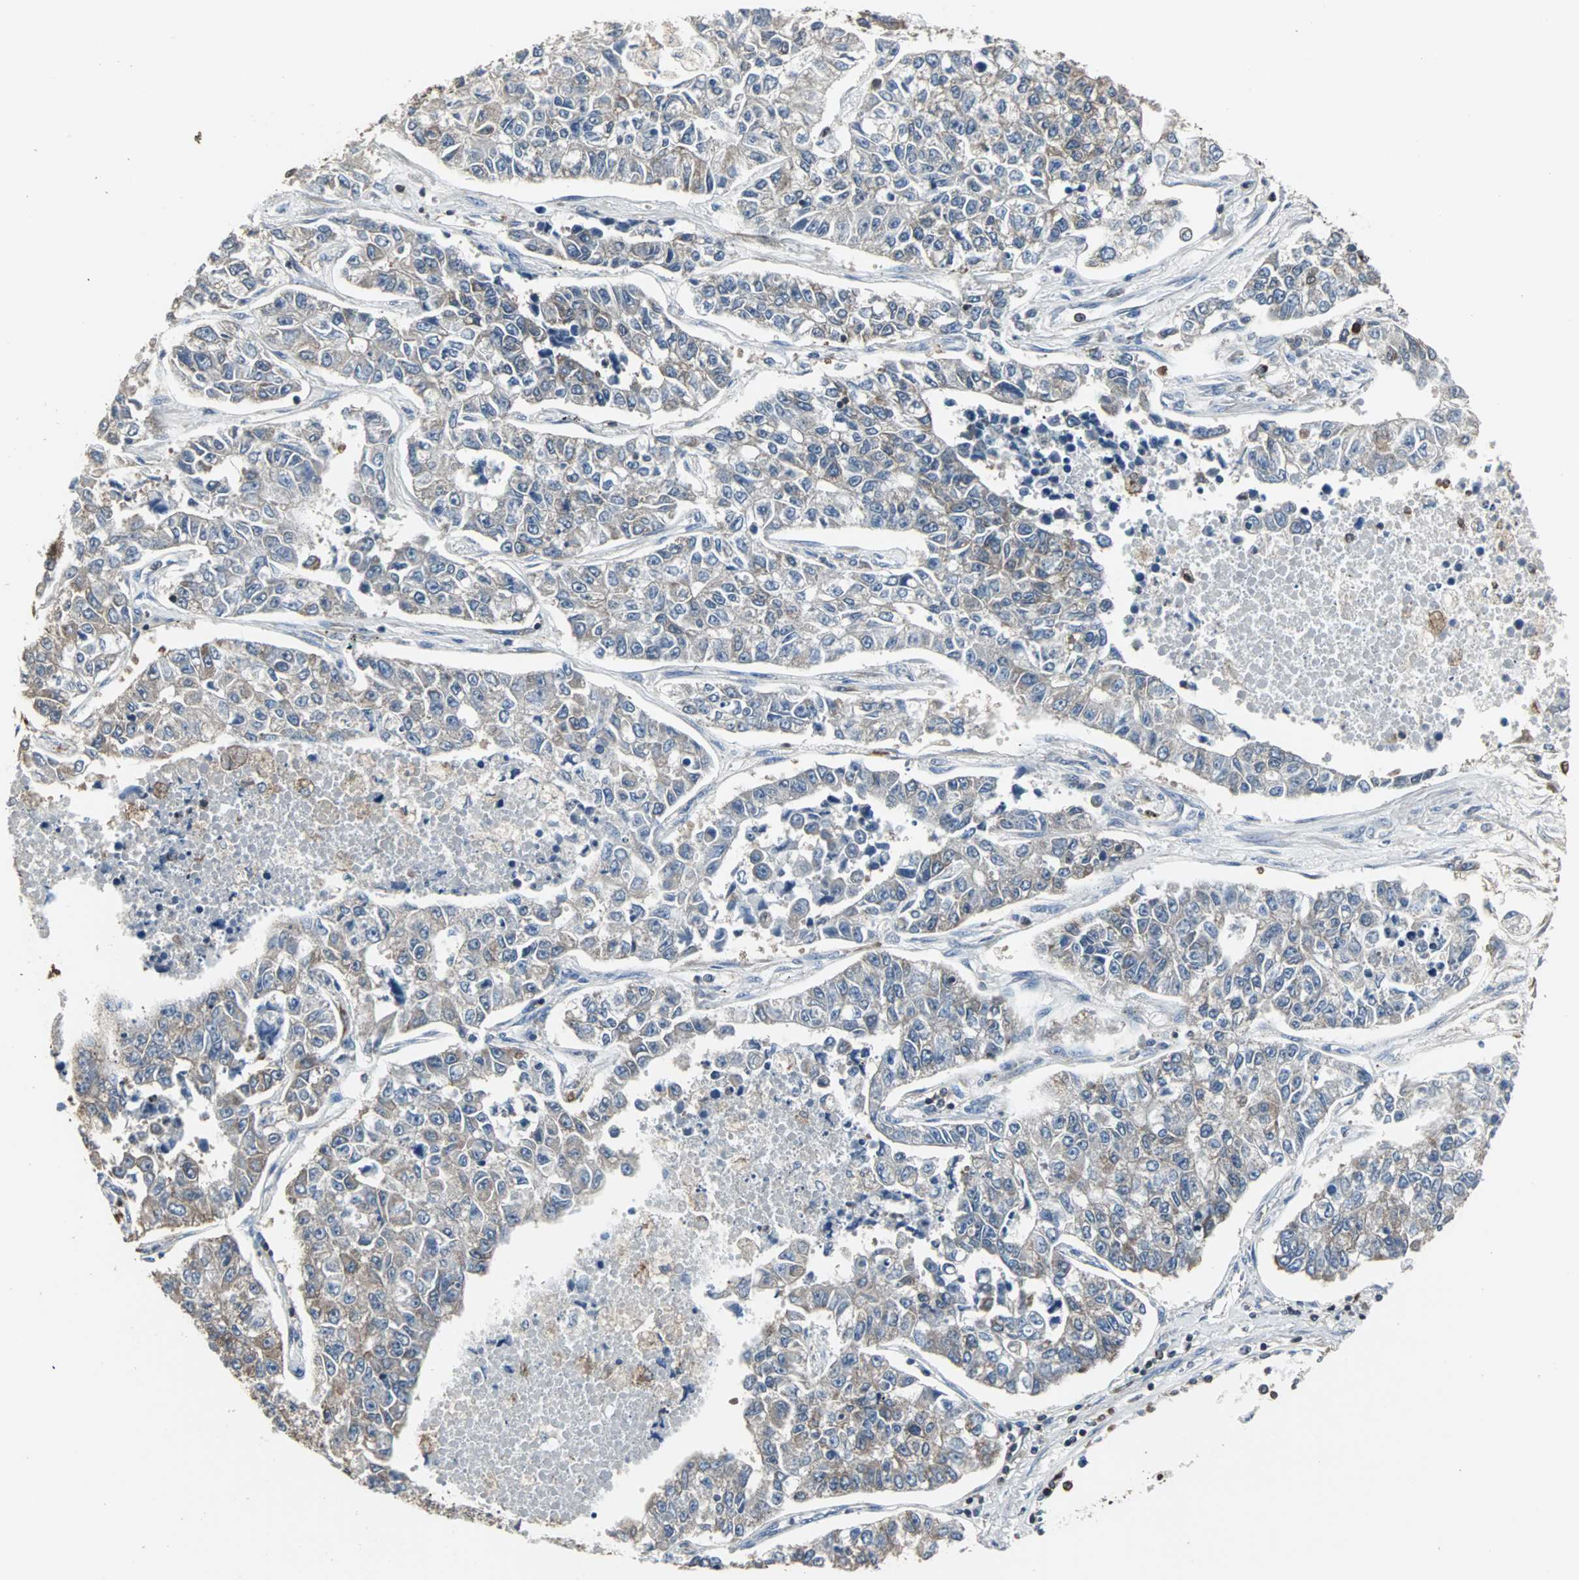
{"staining": {"intensity": "strong", "quantity": ">75%", "location": "cytoplasmic/membranous"}, "tissue": "lung cancer", "cell_type": "Tumor cells", "image_type": "cancer", "snomed": [{"axis": "morphology", "description": "Adenocarcinoma, NOS"}, {"axis": "topography", "description": "Lung"}], "caption": "Human lung cancer (adenocarcinoma) stained with a protein marker displays strong staining in tumor cells.", "gene": "LRRFIP1", "patient": {"sex": "male", "age": 49}}